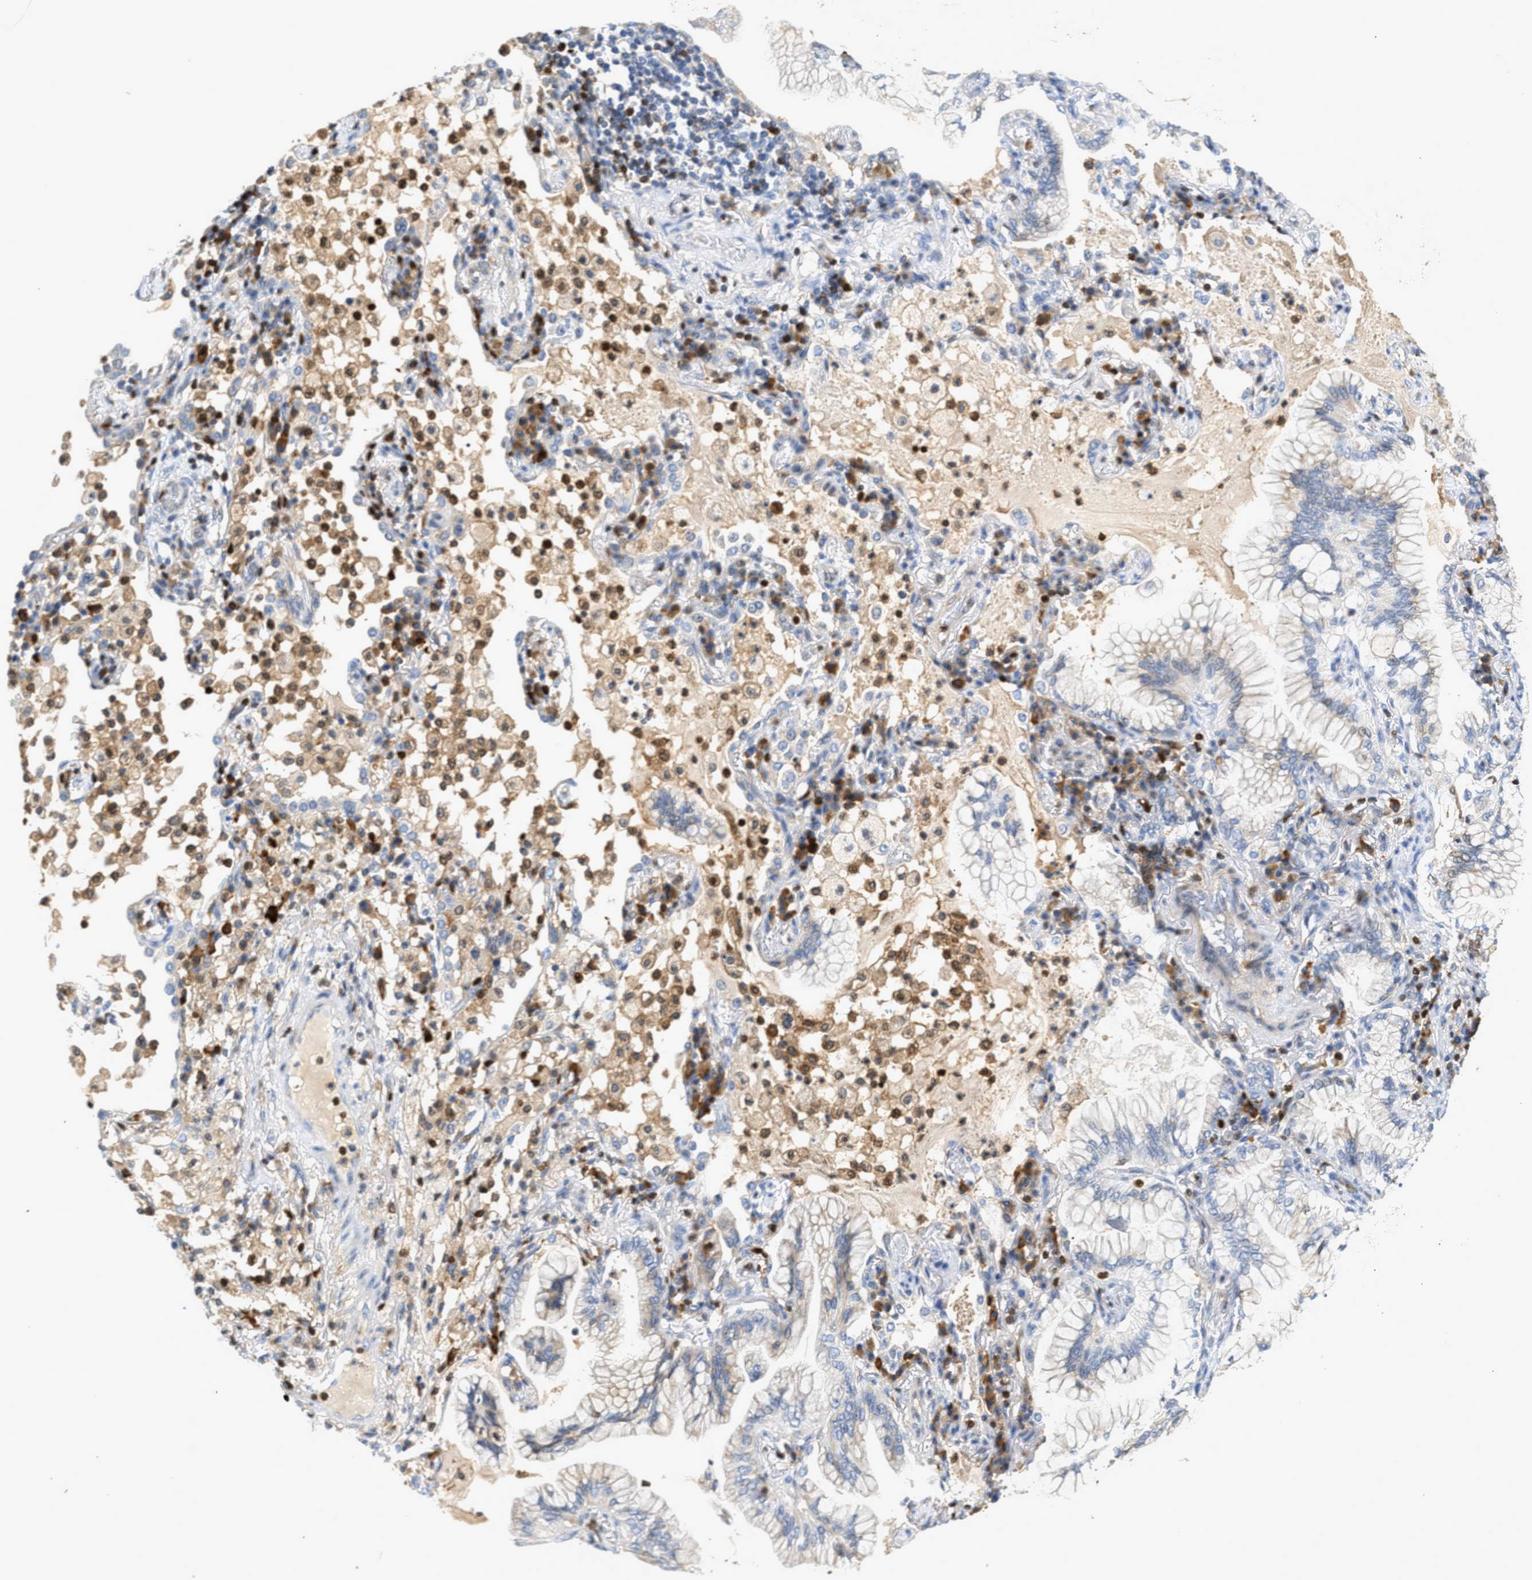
{"staining": {"intensity": "negative", "quantity": "none", "location": "none"}, "tissue": "lung cancer", "cell_type": "Tumor cells", "image_type": "cancer", "snomed": [{"axis": "morphology", "description": "Adenocarcinoma, NOS"}, {"axis": "topography", "description": "Lung"}], "caption": "High power microscopy micrograph of an IHC photomicrograph of adenocarcinoma (lung), revealing no significant expression in tumor cells.", "gene": "SLIT2", "patient": {"sex": "female", "age": 70}}